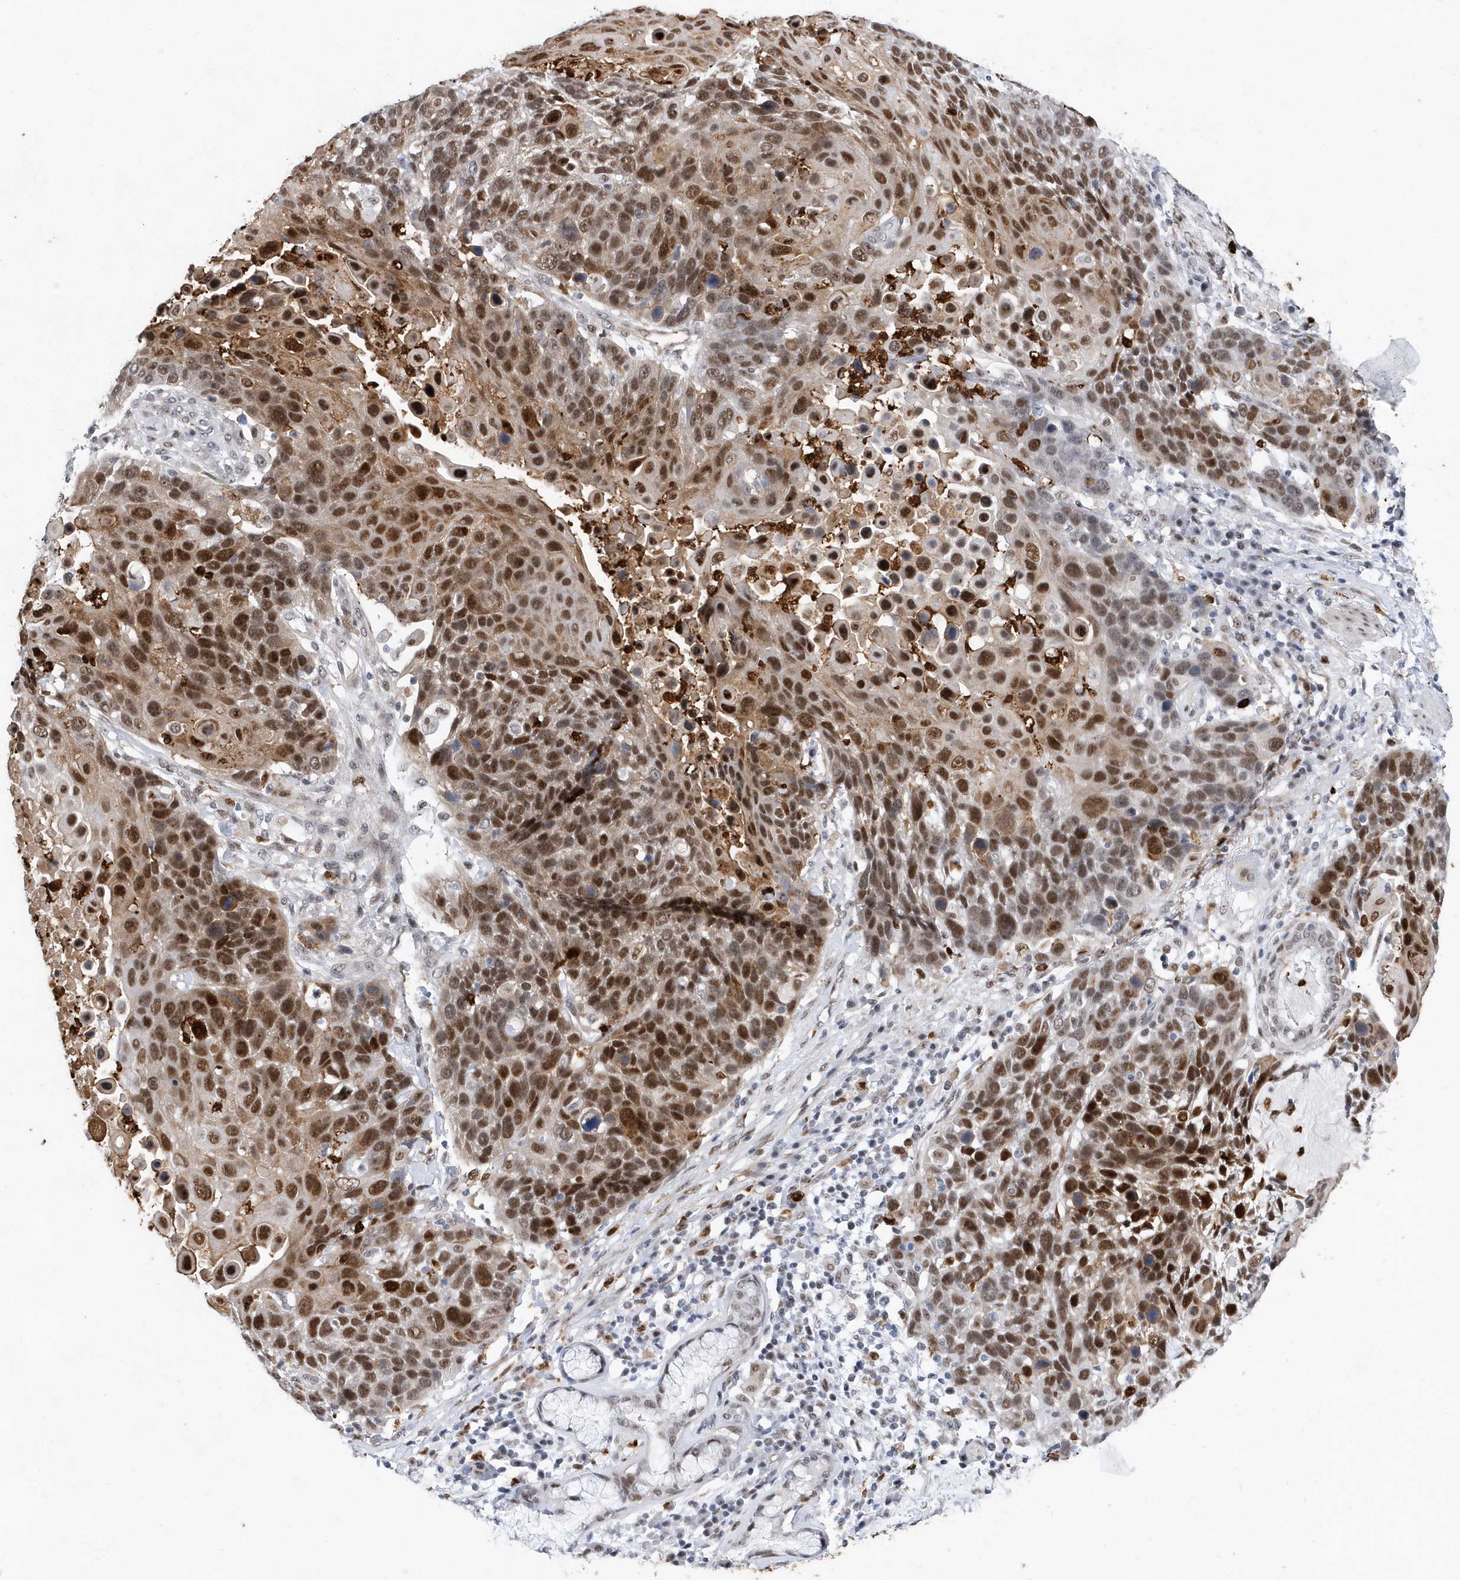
{"staining": {"intensity": "moderate", "quantity": ">75%", "location": "cytoplasmic/membranous,nuclear"}, "tissue": "lung cancer", "cell_type": "Tumor cells", "image_type": "cancer", "snomed": [{"axis": "morphology", "description": "Squamous cell carcinoma, NOS"}, {"axis": "topography", "description": "Lung"}], "caption": "A micrograph of human lung cancer stained for a protein shows moderate cytoplasmic/membranous and nuclear brown staining in tumor cells.", "gene": "RPP30", "patient": {"sex": "male", "age": 66}}